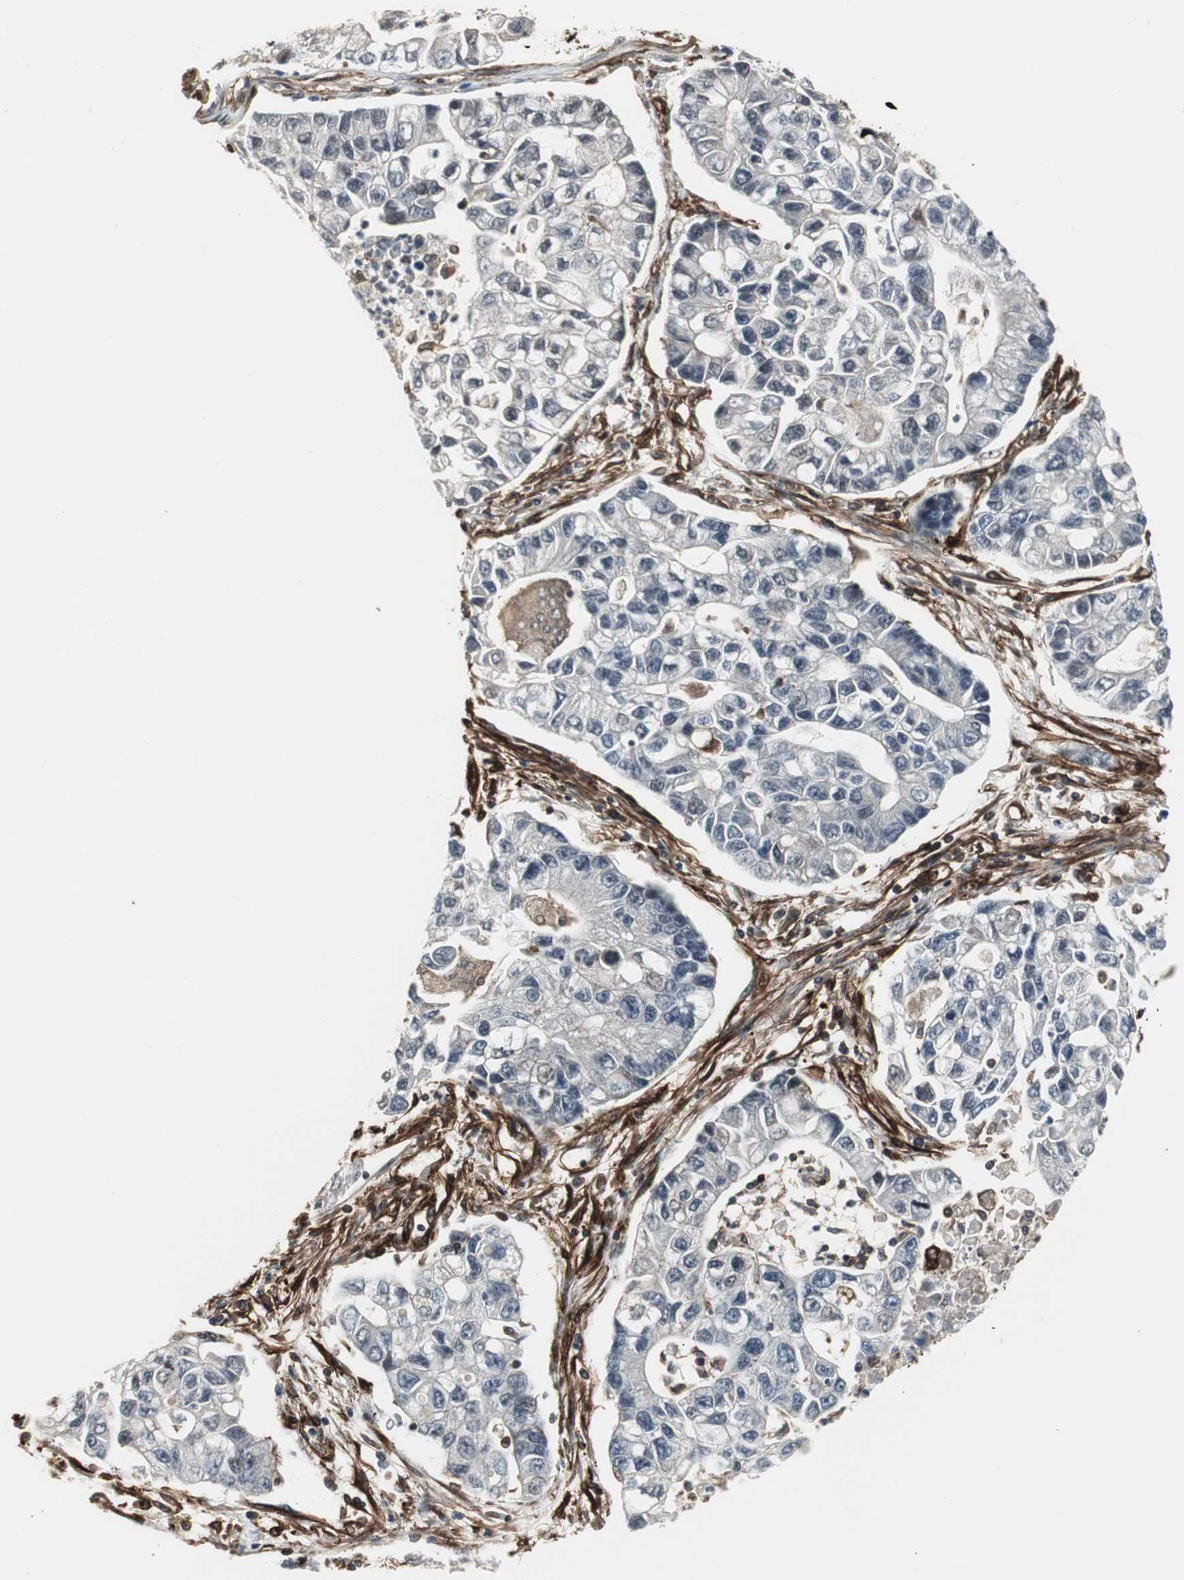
{"staining": {"intensity": "negative", "quantity": "none", "location": "none"}, "tissue": "lung cancer", "cell_type": "Tumor cells", "image_type": "cancer", "snomed": [{"axis": "morphology", "description": "Adenocarcinoma, NOS"}, {"axis": "topography", "description": "Lung"}], "caption": "Immunohistochemical staining of human lung cancer shows no significant positivity in tumor cells. Nuclei are stained in blue.", "gene": "PTPN11", "patient": {"sex": "female", "age": 51}}